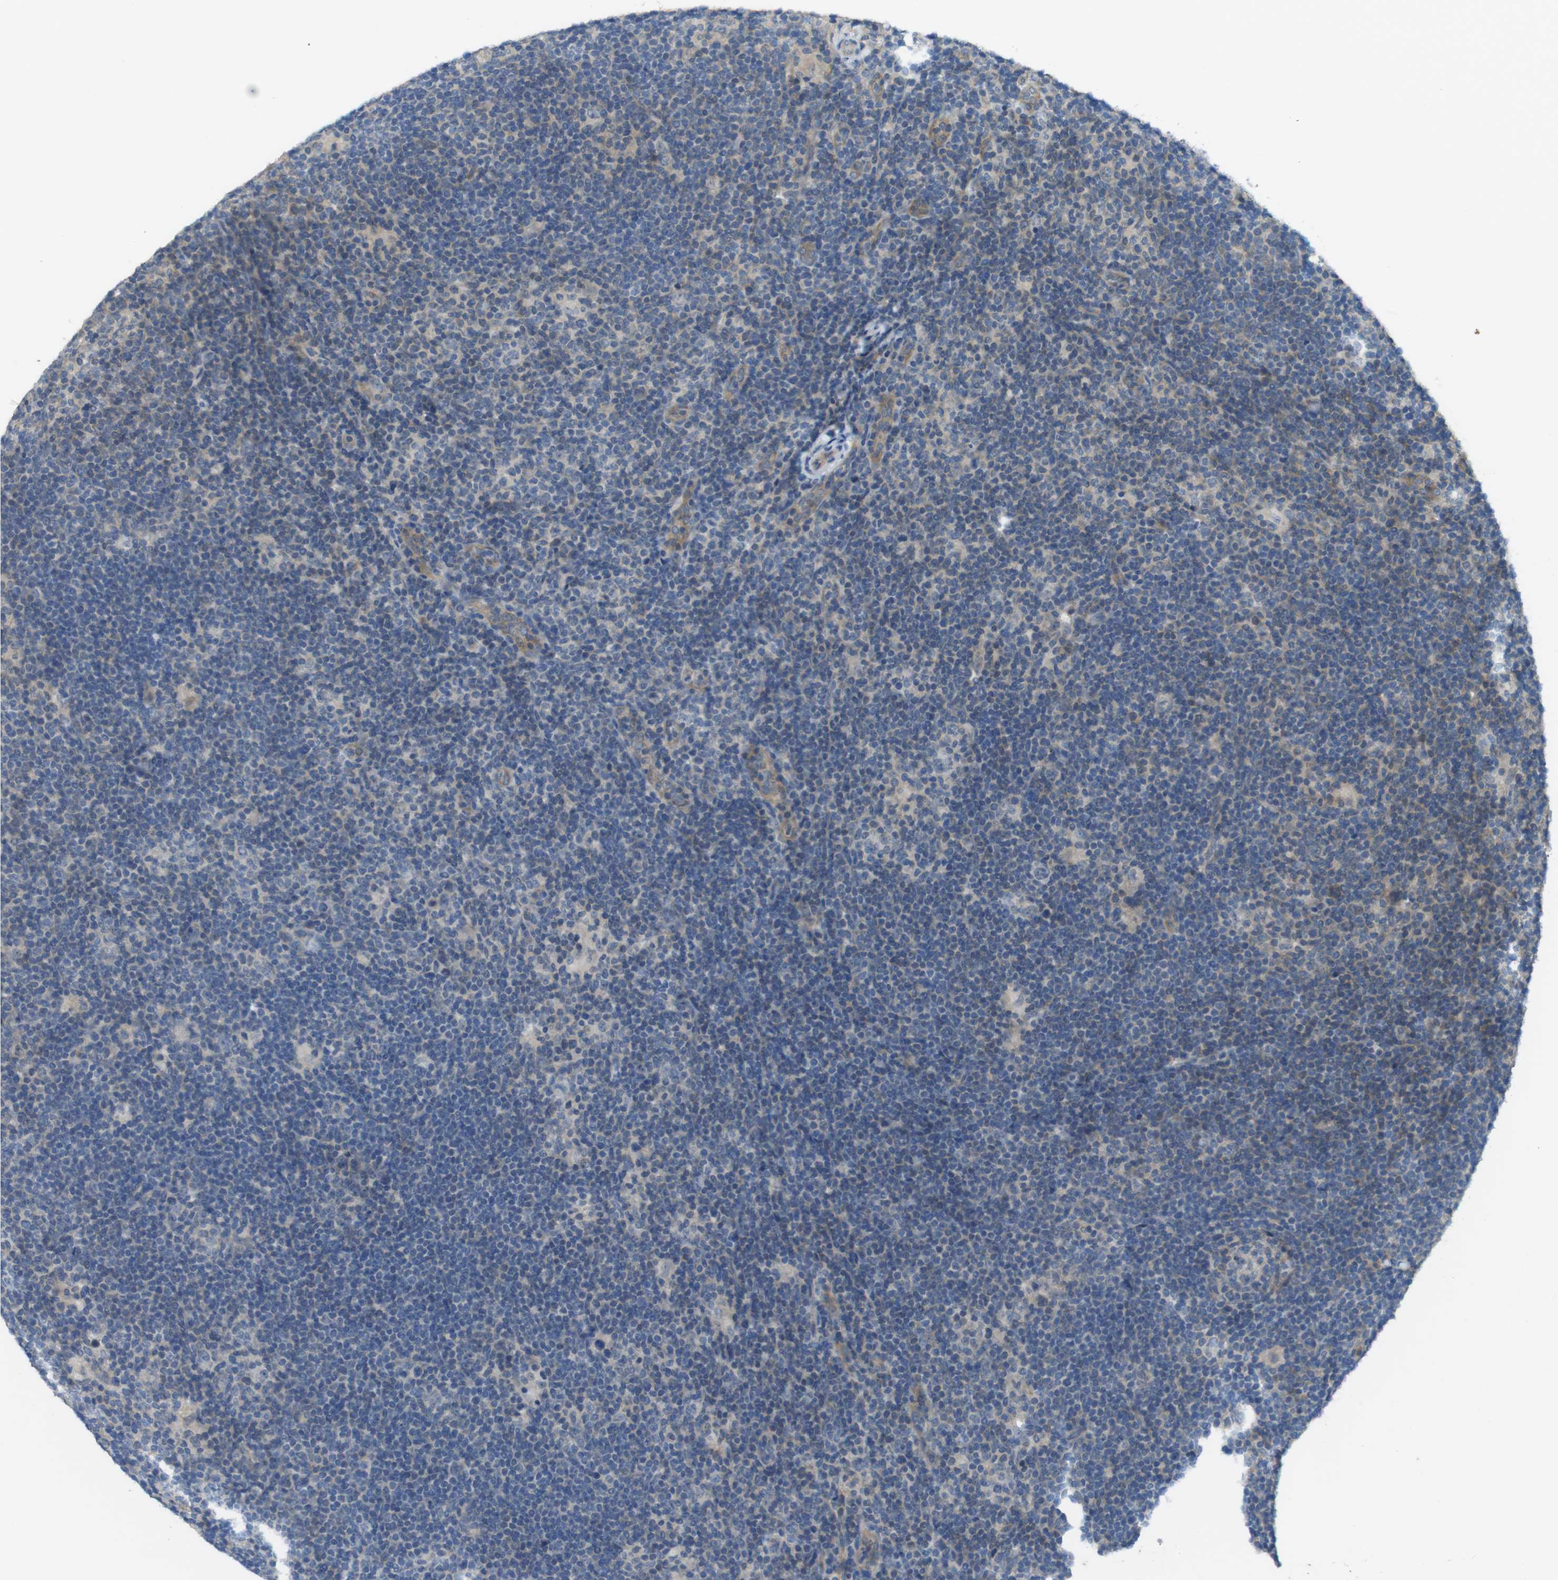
{"staining": {"intensity": "negative", "quantity": "none", "location": "none"}, "tissue": "lymphoma", "cell_type": "Tumor cells", "image_type": "cancer", "snomed": [{"axis": "morphology", "description": "Hodgkin's disease, NOS"}, {"axis": "topography", "description": "Lymph node"}], "caption": "Immunohistochemistry (IHC) of human Hodgkin's disease exhibits no positivity in tumor cells. (DAB (3,3'-diaminobenzidine) immunohistochemistry (IHC) with hematoxylin counter stain).", "gene": "ABHD15", "patient": {"sex": "female", "age": 57}}